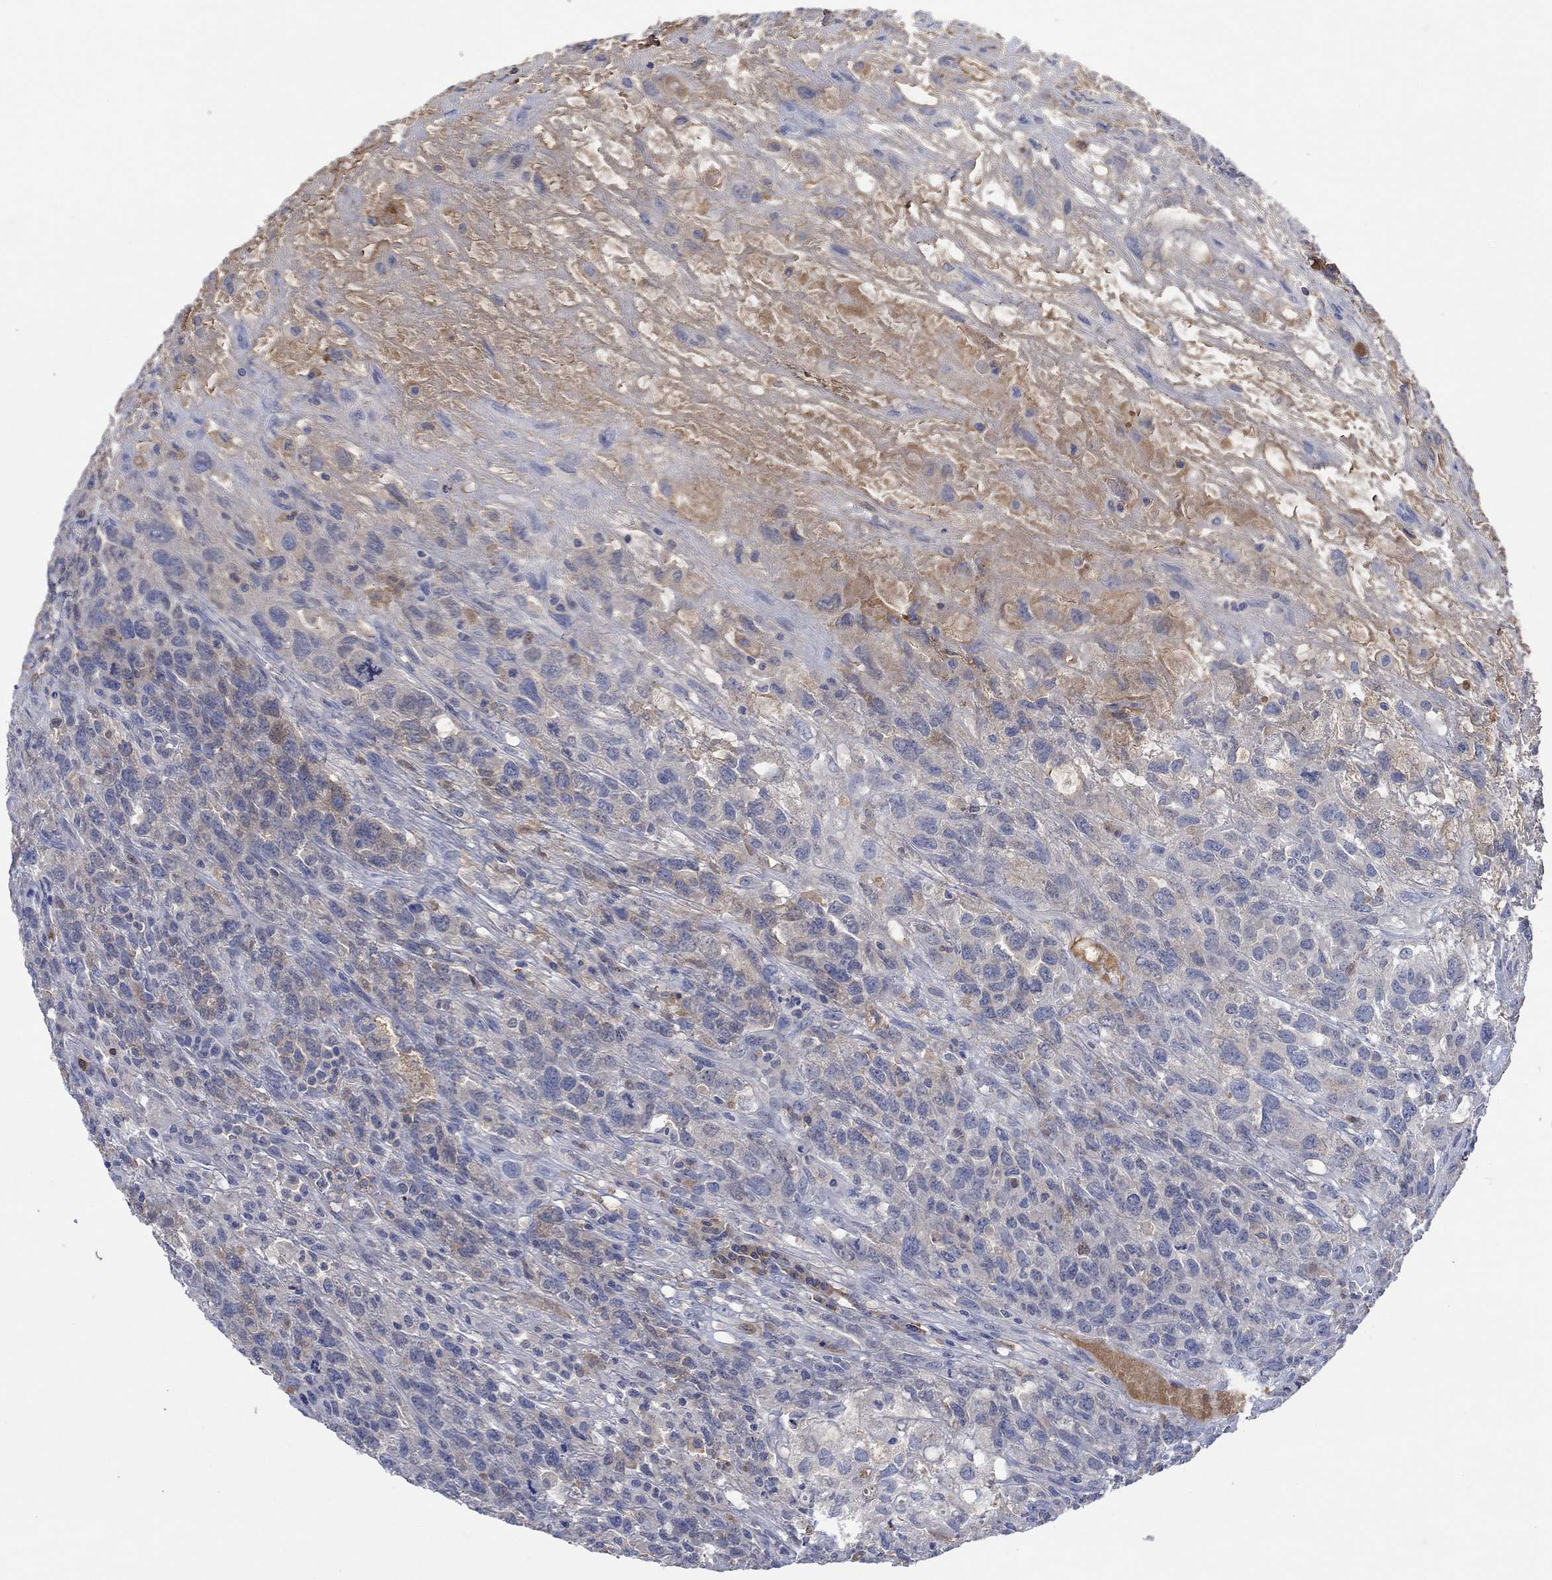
{"staining": {"intensity": "negative", "quantity": "none", "location": "none"}, "tissue": "testis cancer", "cell_type": "Tumor cells", "image_type": "cancer", "snomed": [{"axis": "morphology", "description": "Seminoma, NOS"}, {"axis": "topography", "description": "Testis"}], "caption": "Protein analysis of testis cancer exhibits no significant positivity in tumor cells.", "gene": "MSTN", "patient": {"sex": "male", "age": 52}}